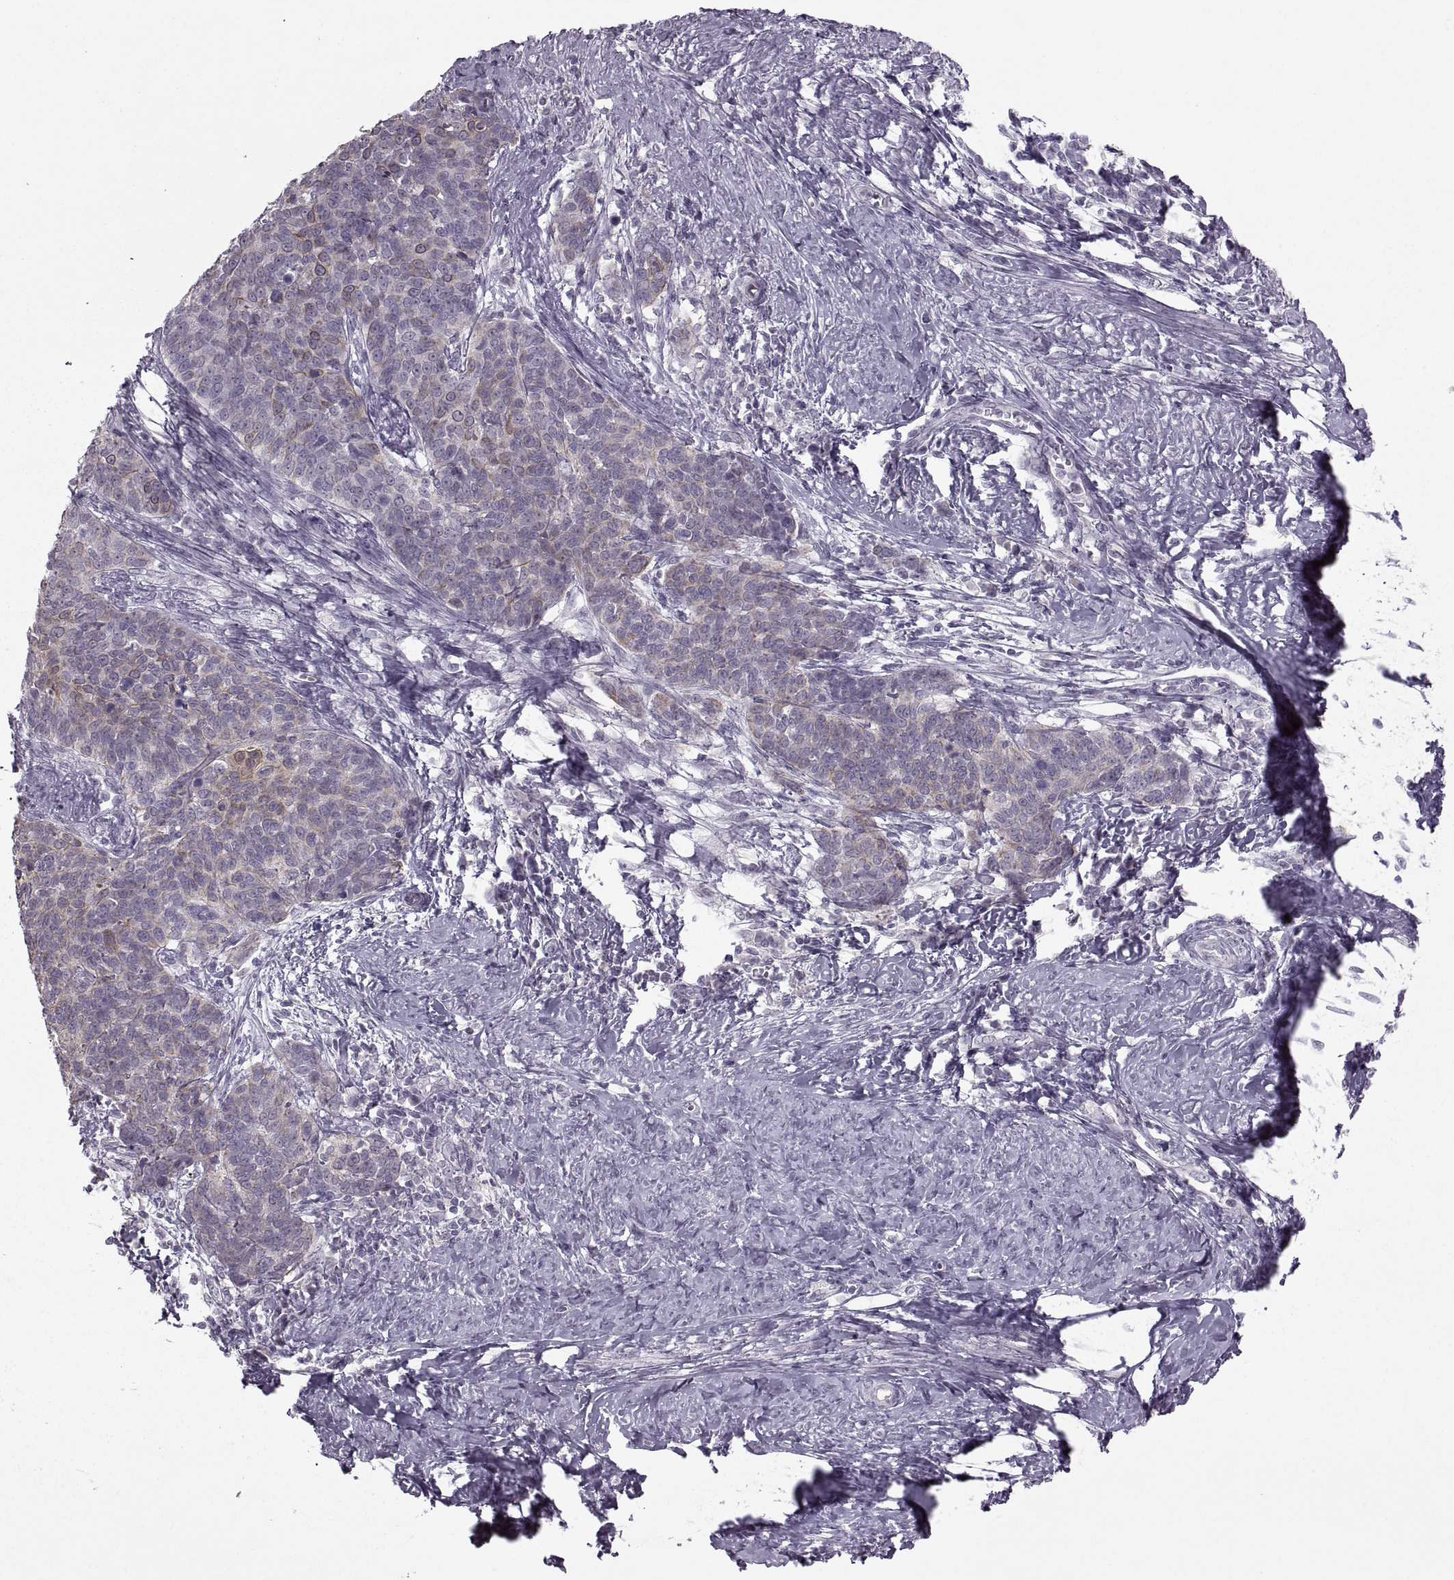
{"staining": {"intensity": "weak", "quantity": "25%-75%", "location": "cytoplasmic/membranous"}, "tissue": "cervical cancer", "cell_type": "Tumor cells", "image_type": "cancer", "snomed": [{"axis": "morphology", "description": "Squamous cell carcinoma, NOS"}, {"axis": "topography", "description": "Cervix"}], "caption": "Immunohistochemical staining of cervical cancer shows low levels of weak cytoplasmic/membranous protein staining in approximately 25%-75% of tumor cells.", "gene": "MGAT4D", "patient": {"sex": "female", "age": 39}}